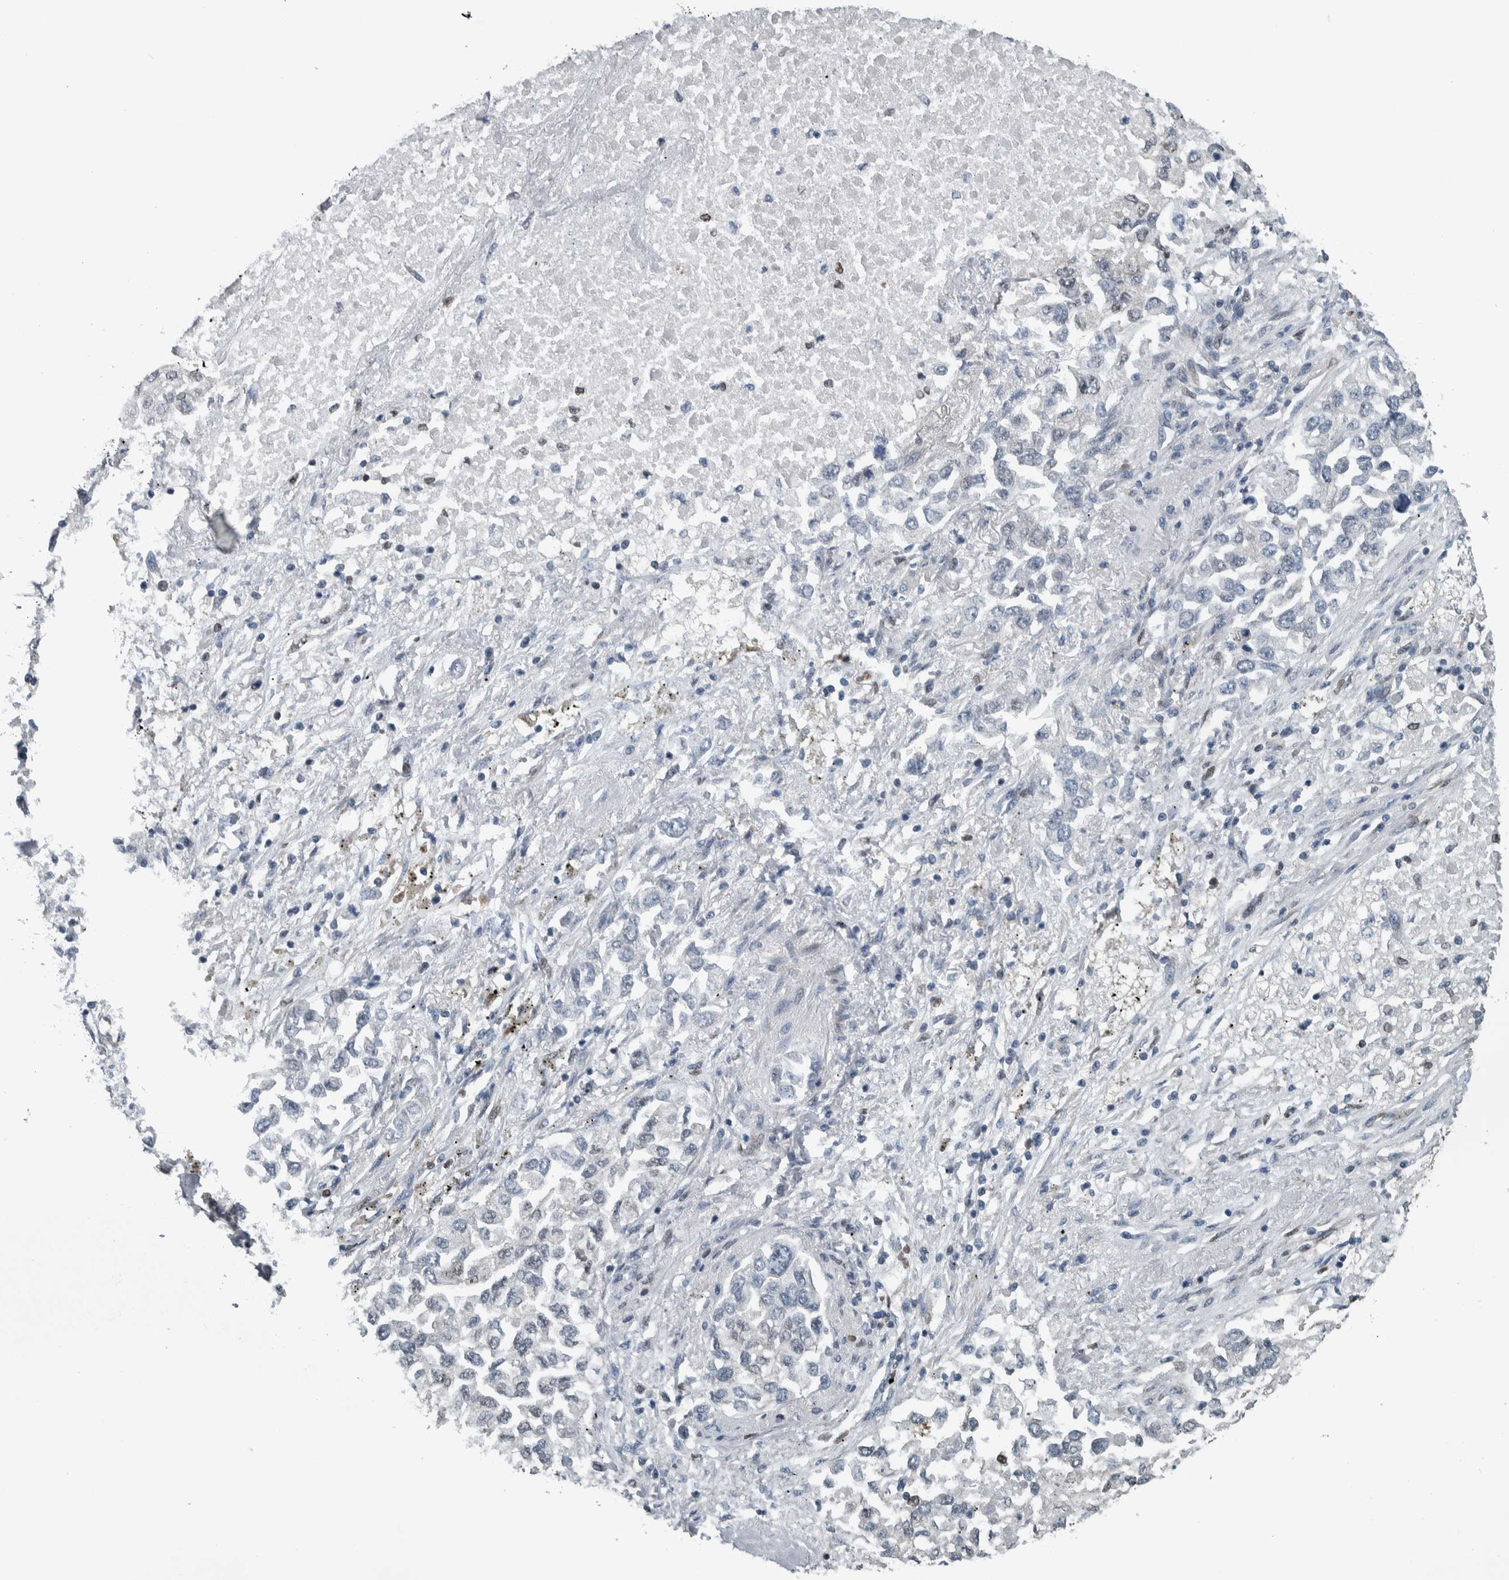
{"staining": {"intensity": "moderate", "quantity": "<25%", "location": "cytoplasmic/membranous,nuclear"}, "tissue": "lung cancer", "cell_type": "Tumor cells", "image_type": "cancer", "snomed": [{"axis": "morphology", "description": "Inflammation, NOS"}, {"axis": "morphology", "description": "Adenocarcinoma, NOS"}, {"axis": "topography", "description": "Lung"}], "caption": "Immunohistochemical staining of lung cancer (adenocarcinoma) displays moderate cytoplasmic/membranous and nuclear protein expression in about <25% of tumor cells. (Brightfield microscopy of DAB IHC at high magnification).", "gene": "FAM135B", "patient": {"sex": "male", "age": 63}}